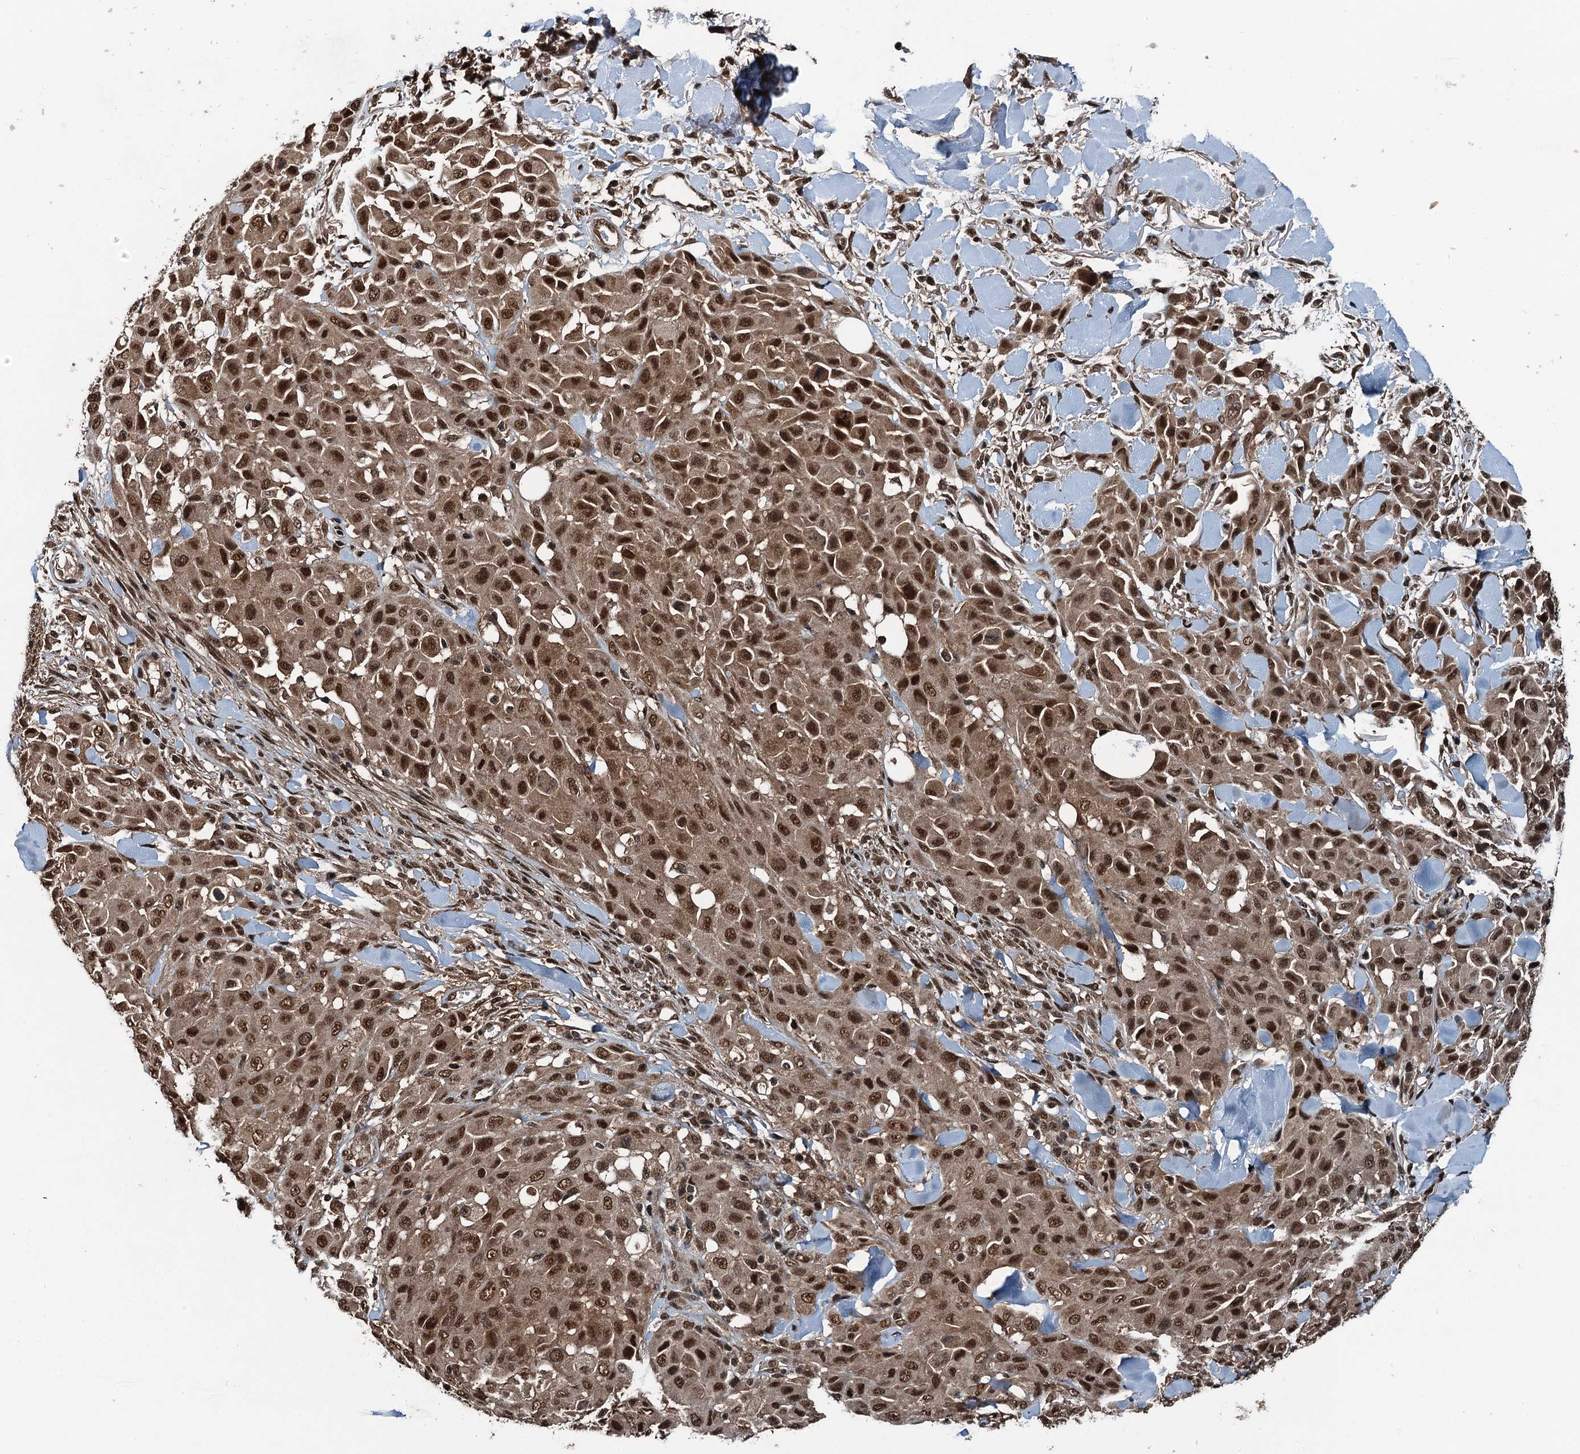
{"staining": {"intensity": "strong", "quantity": ">75%", "location": "cytoplasmic/membranous,nuclear"}, "tissue": "melanoma", "cell_type": "Tumor cells", "image_type": "cancer", "snomed": [{"axis": "morphology", "description": "Malignant melanoma, Metastatic site"}, {"axis": "topography", "description": "Skin"}], "caption": "Immunohistochemistry image of human malignant melanoma (metastatic site) stained for a protein (brown), which reveals high levels of strong cytoplasmic/membranous and nuclear positivity in approximately >75% of tumor cells.", "gene": "UBXN6", "patient": {"sex": "female", "age": 81}}